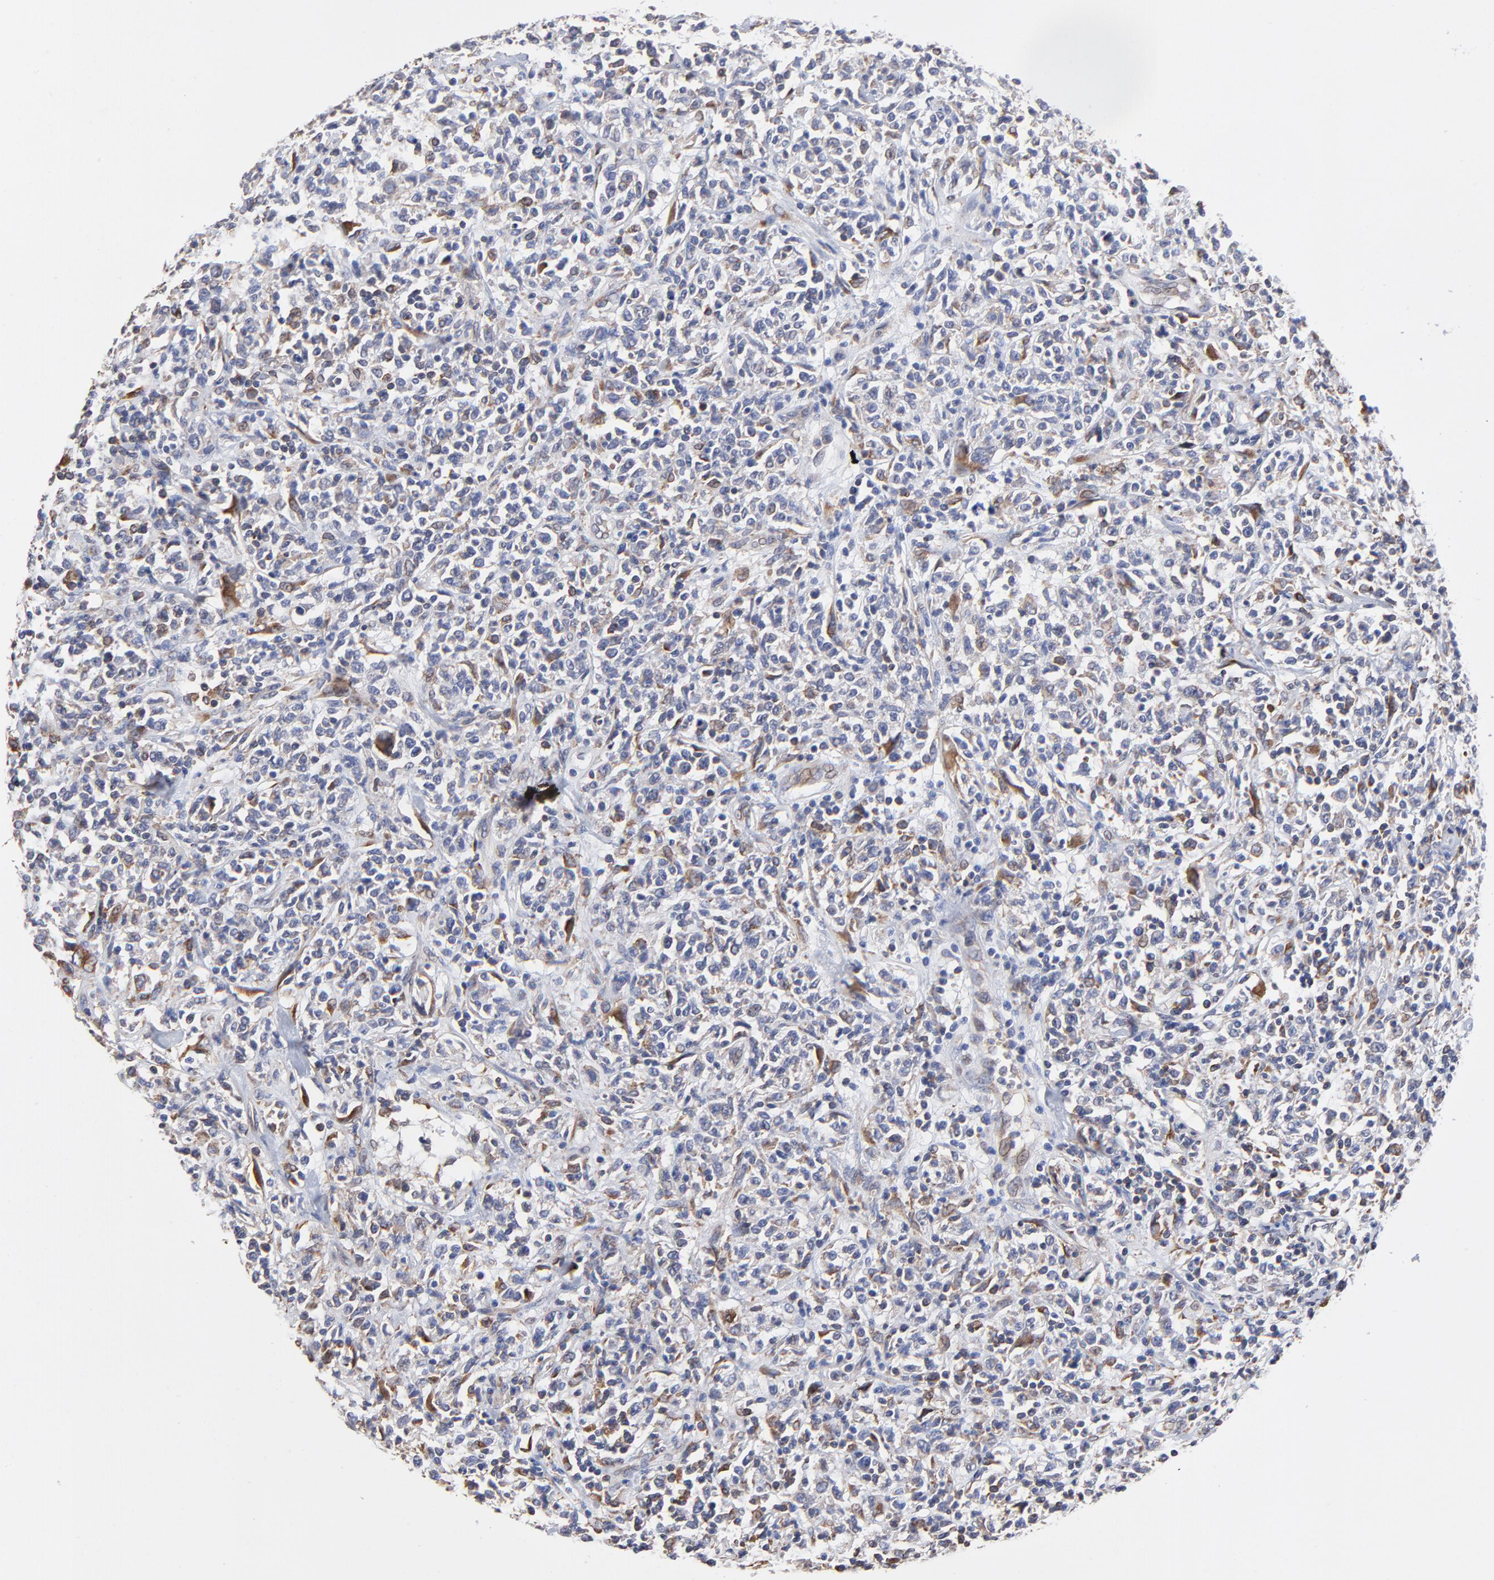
{"staining": {"intensity": "moderate", "quantity": "<25%", "location": "cytoplasmic/membranous"}, "tissue": "lymphoma", "cell_type": "Tumor cells", "image_type": "cancer", "snomed": [{"axis": "morphology", "description": "Malignant lymphoma, non-Hodgkin's type, Low grade"}, {"axis": "topography", "description": "Small intestine"}], "caption": "Tumor cells demonstrate low levels of moderate cytoplasmic/membranous positivity in approximately <25% of cells in malignant lymphoma, non-Hodgkin's type (low-grade).", "gene": "LMAN1", "patient": {"sex": "female", "age": 59}}